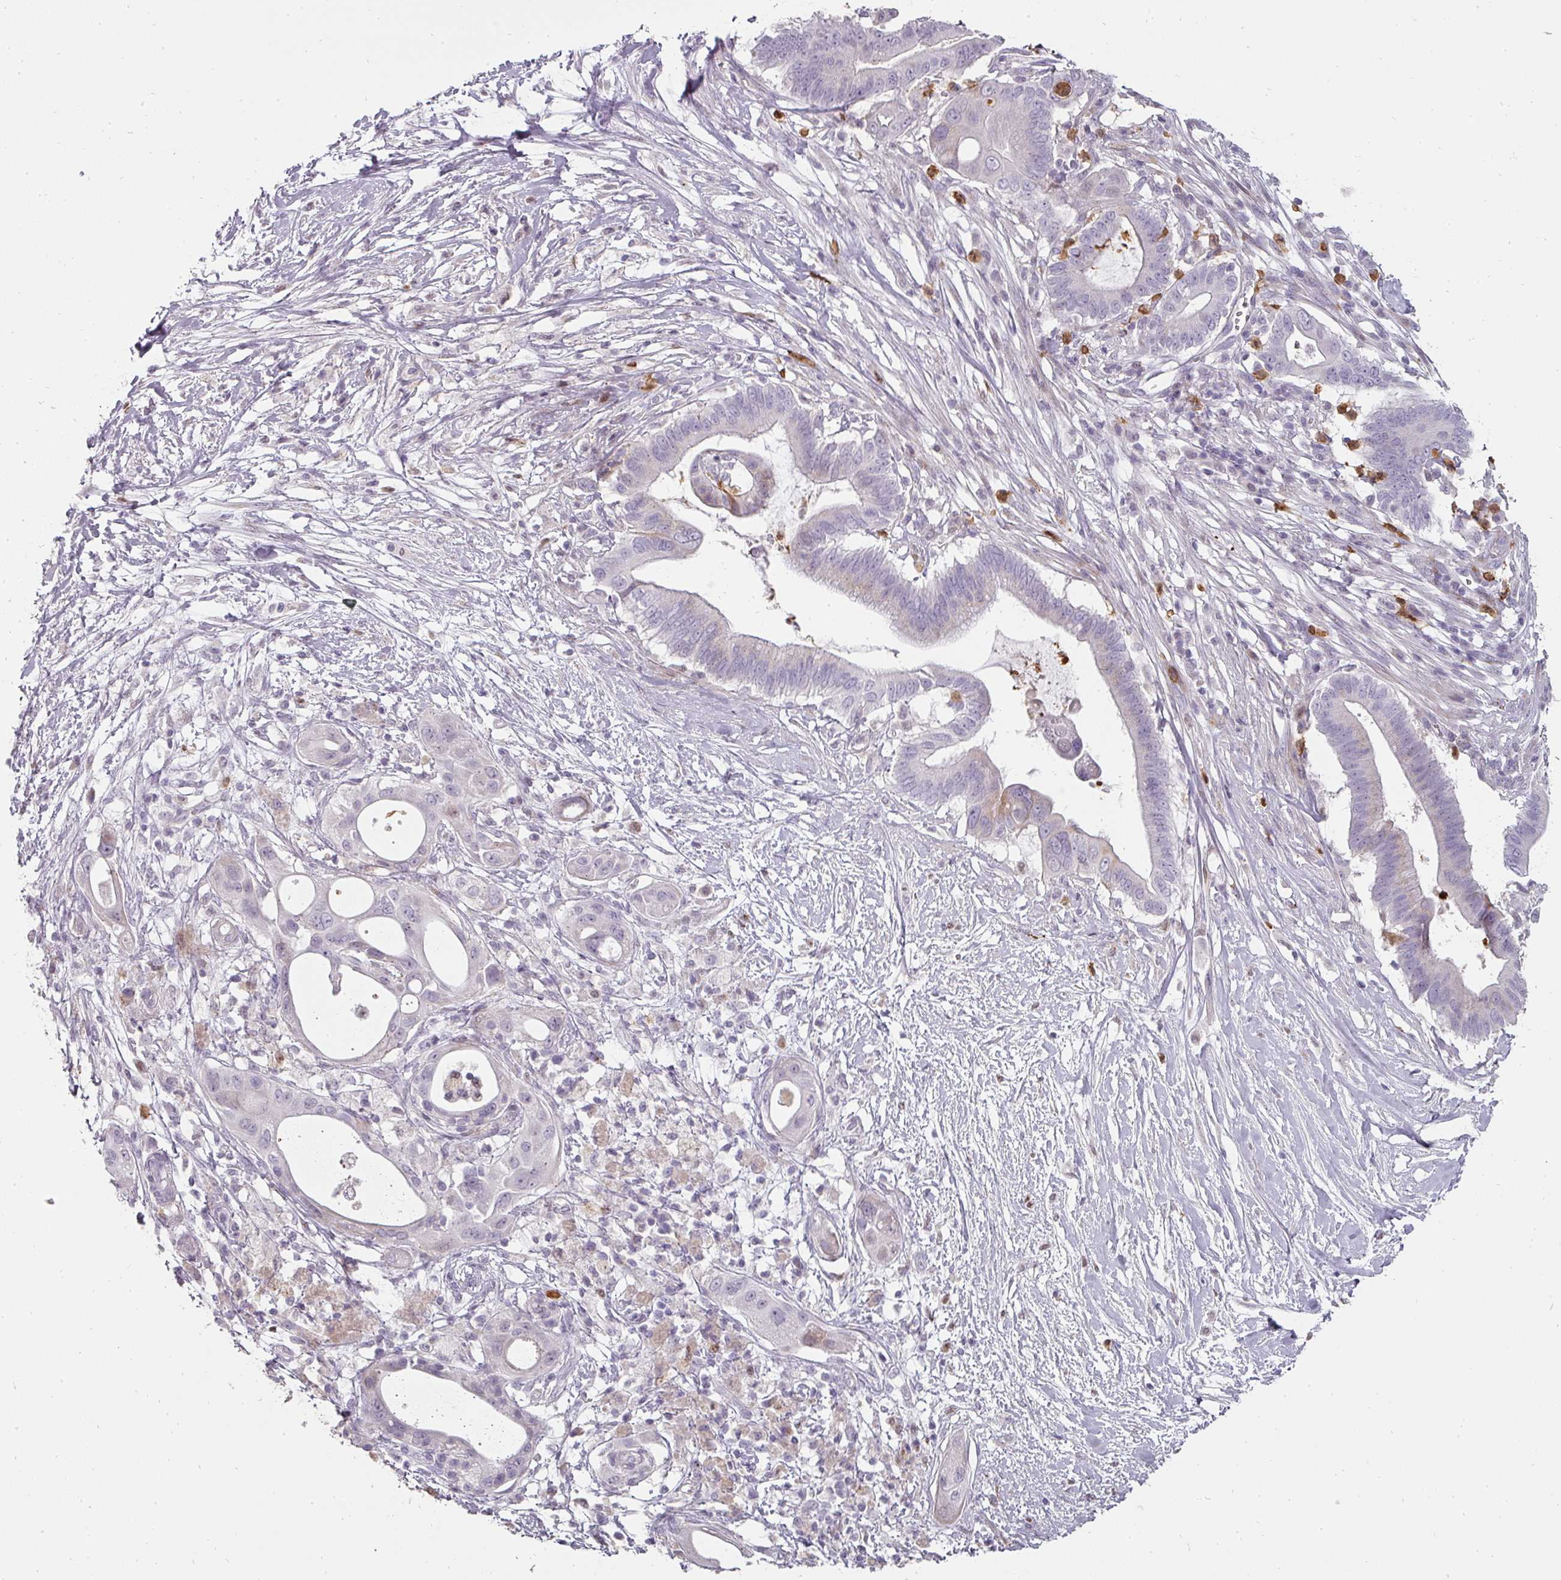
{"staining": {"intensity": "weak", "quantity": "<25%", "location": "cytoplasmic/membranous"}, "tissue": "pancreatic cancer", "cell_type": "Tumor cells", "image_type": "cancer", "snomed": [{"axis": "morphology", "description": "Adenocarcinoma, NOS"}, {"axis": "topography", "description": "Pancreas"}], "caption": "The image demonstrates no significant positivity in tumor cells of pancreatic cancer. The staining was performed using DAB to visualize the protein expression in brown, while the nuclei were stained in blue with hematoxylin (Magnification: 20x).", "gene": "BIK", "patient": {"sex": "male", "age": 68}}